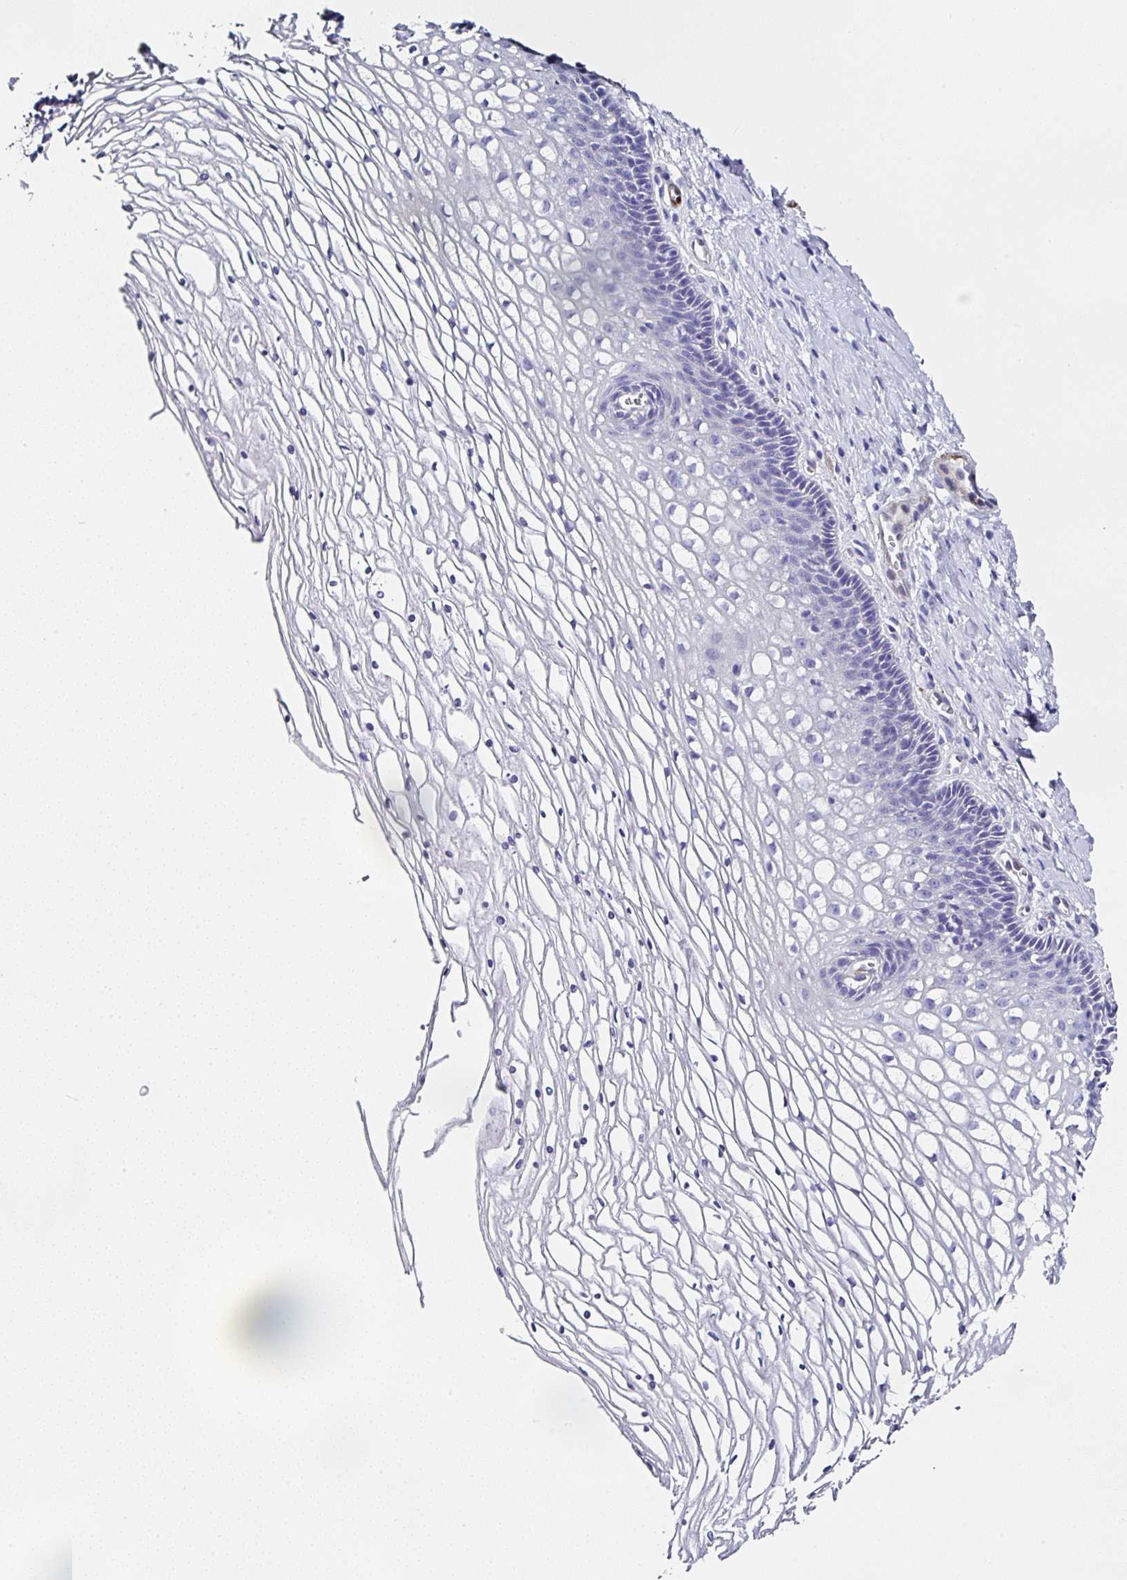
{"staining": {"intensity": "negative", "quantity": "none", "location": "none"}, "tissue": "cervix", "cell_type": "Glandular cells", "image_type": "normal", "snomed": [{"axis": "morphology", "description": "Normal tissue, NOS"}, {"axis": "topography", "description": "Cervix"}], "caption": "Cervix stained for a protein using immunohistochemistry exhibits no positivity glandular cells.", "gene": "PPFIA4", "patient": {"sex": "female", "age": 36}}